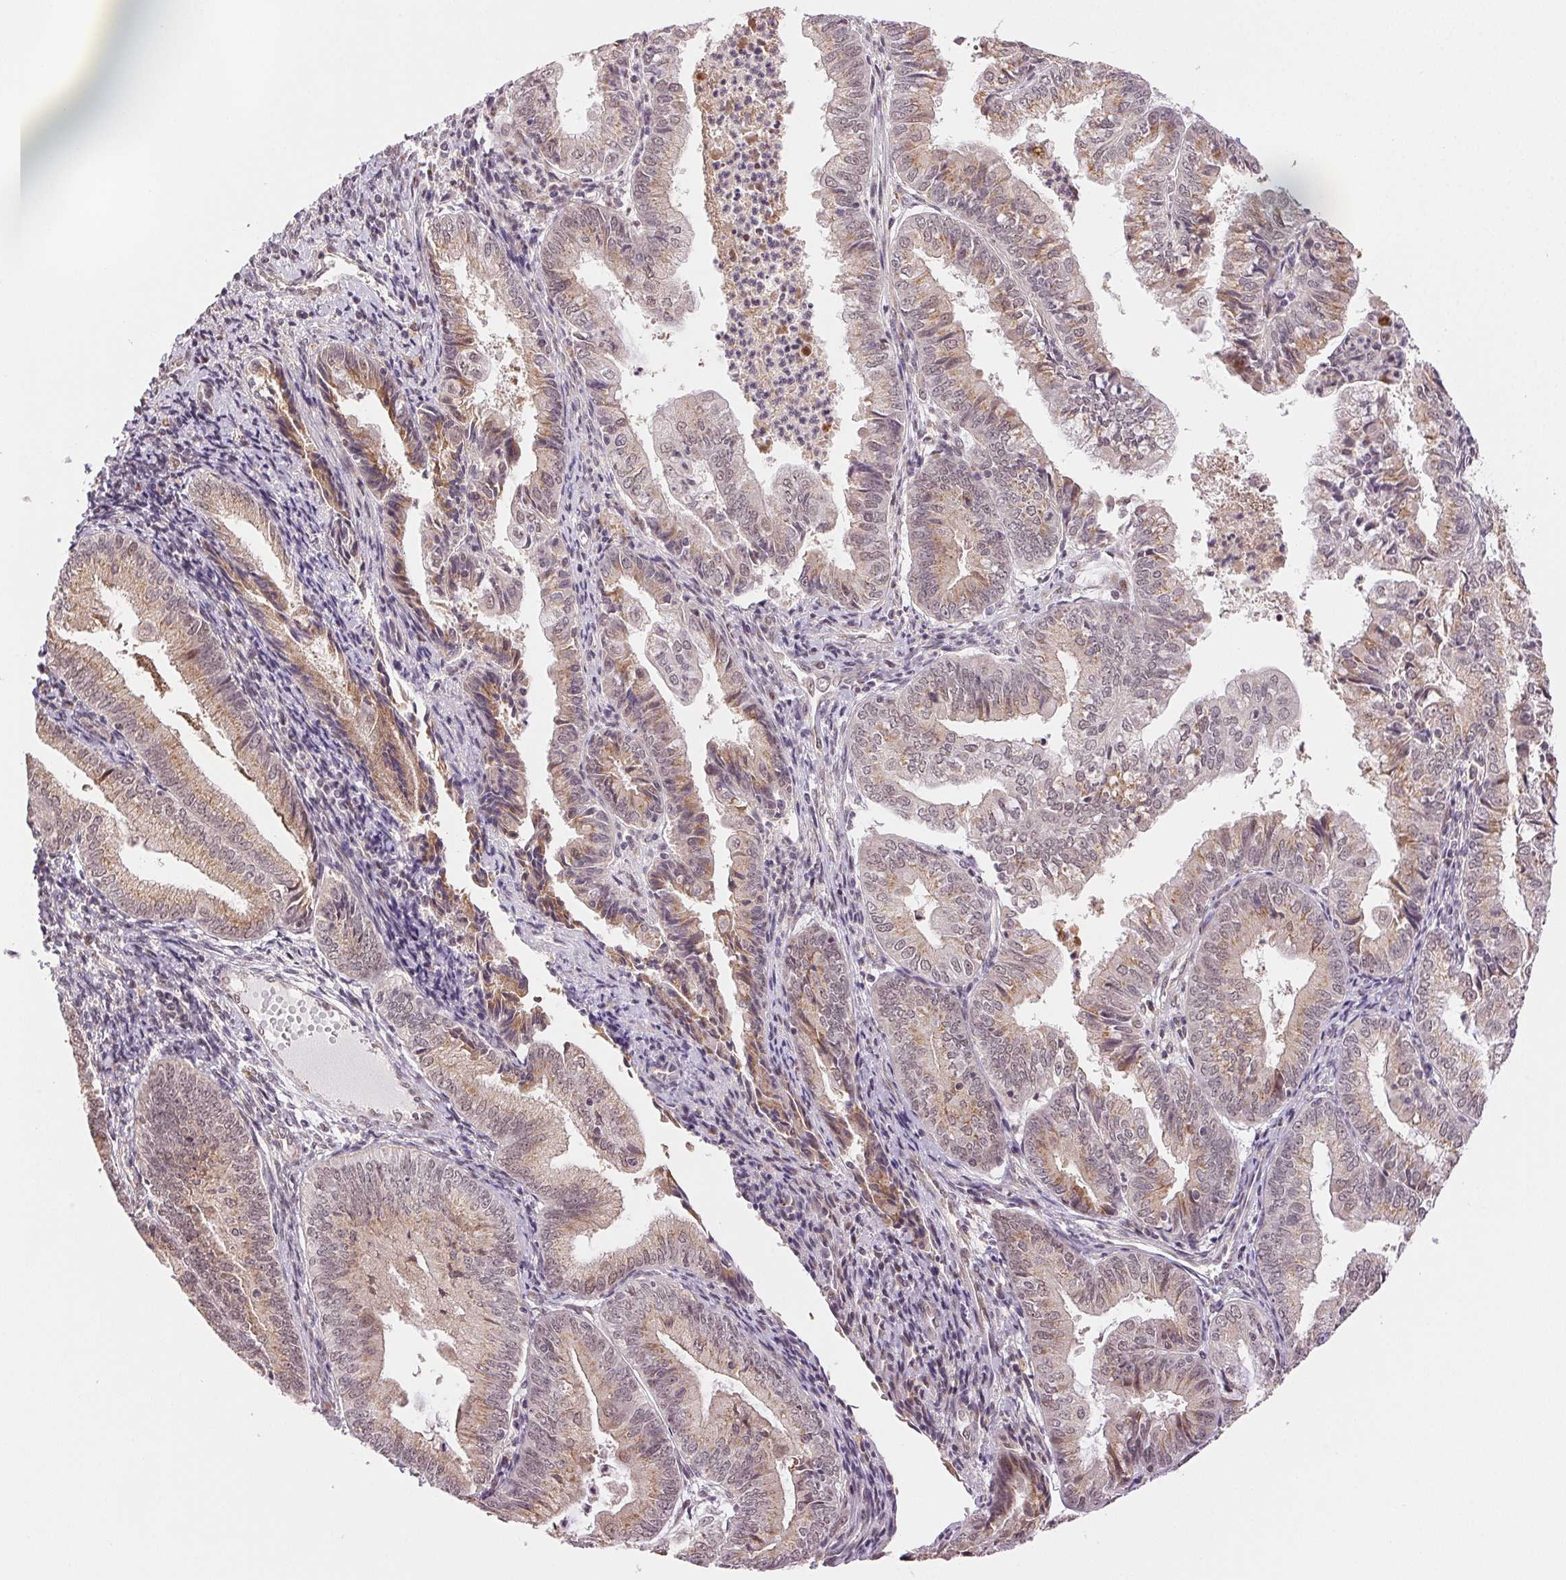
{"staining": {"intensity": "moderate", "quantity": "25%-75%", "location": "cytoplasmic/membranous"}, "tissue": "endometrial cancer", "cell_type": "Tumor cells", "image_type": "cancer", "snomed": [{"axis": "morphology", "description": "Adenocarcinoma, NOS"}, {"axis": "topography", "description": "Endometrium"}], "caption": "Immunohistochemical staining of human adenocarcinoma (endometrial) shows moderate cytoplasmic/membranous protein expression in about 25%-75% of tumor cells.", "gene": "GRHL3", "patient": {"sex": "female", "age": 55}}